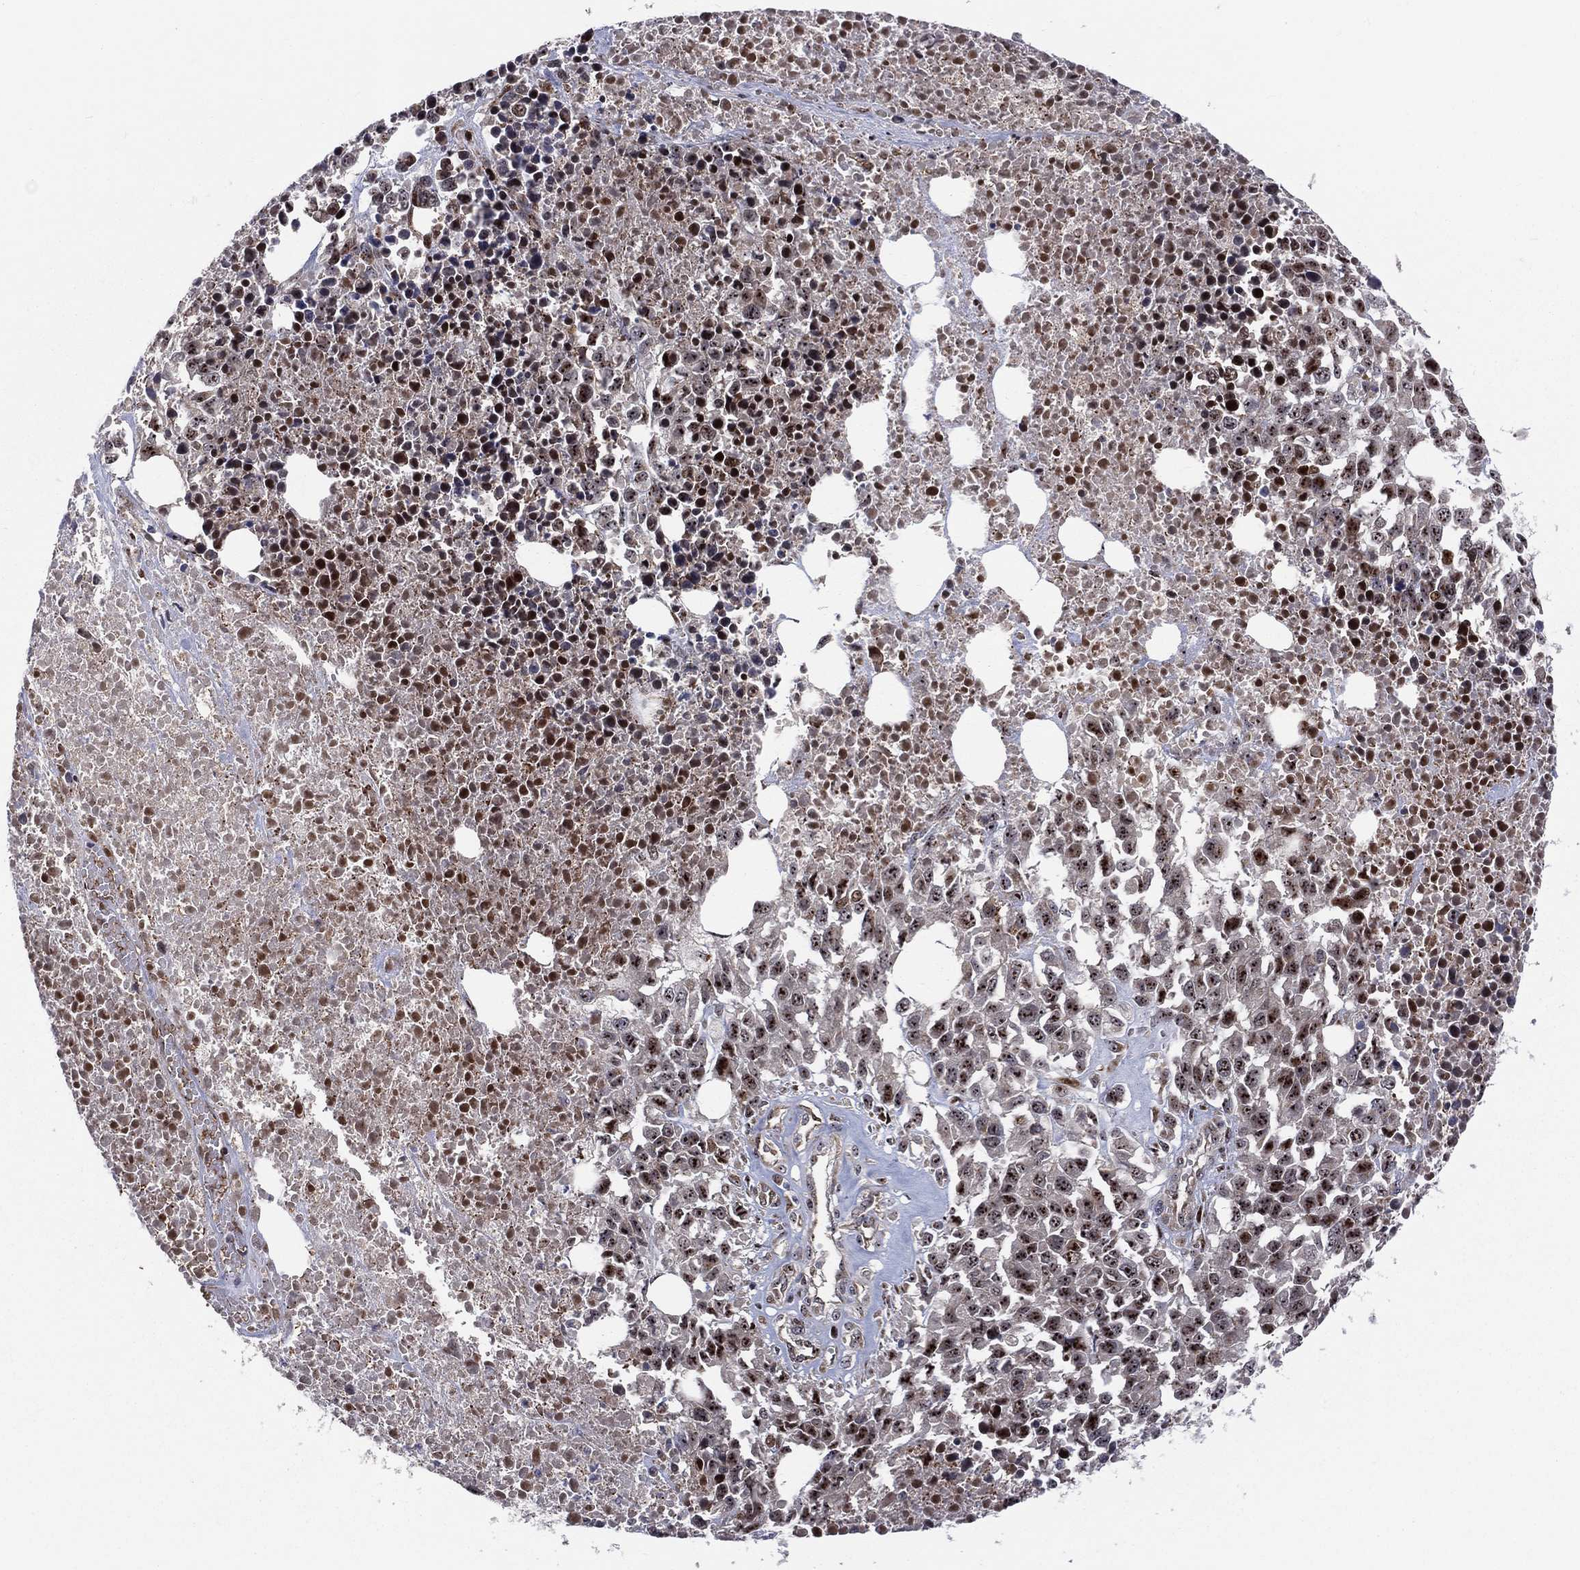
{"staining": {"intensity": "strong", "quantity": "25%-75%", "location": "nuclear"}, "tissue": "melanoma", "cell_type": "Tumor cells", "image_type": "cancer", "snomed": [{"axis": "morphology", "description": "Malignant melanoma, Metastatic site"}, {"axis": "topography", "description": "Skin"}], "caption": "Protein staining of malignant melanoma (metastatic site) tissue demonstrates strong nuclear positivity in approximately 25%-75% of tumor cells.", "gene": "VHL", "patient": {"sex": "male", "age": 84}}